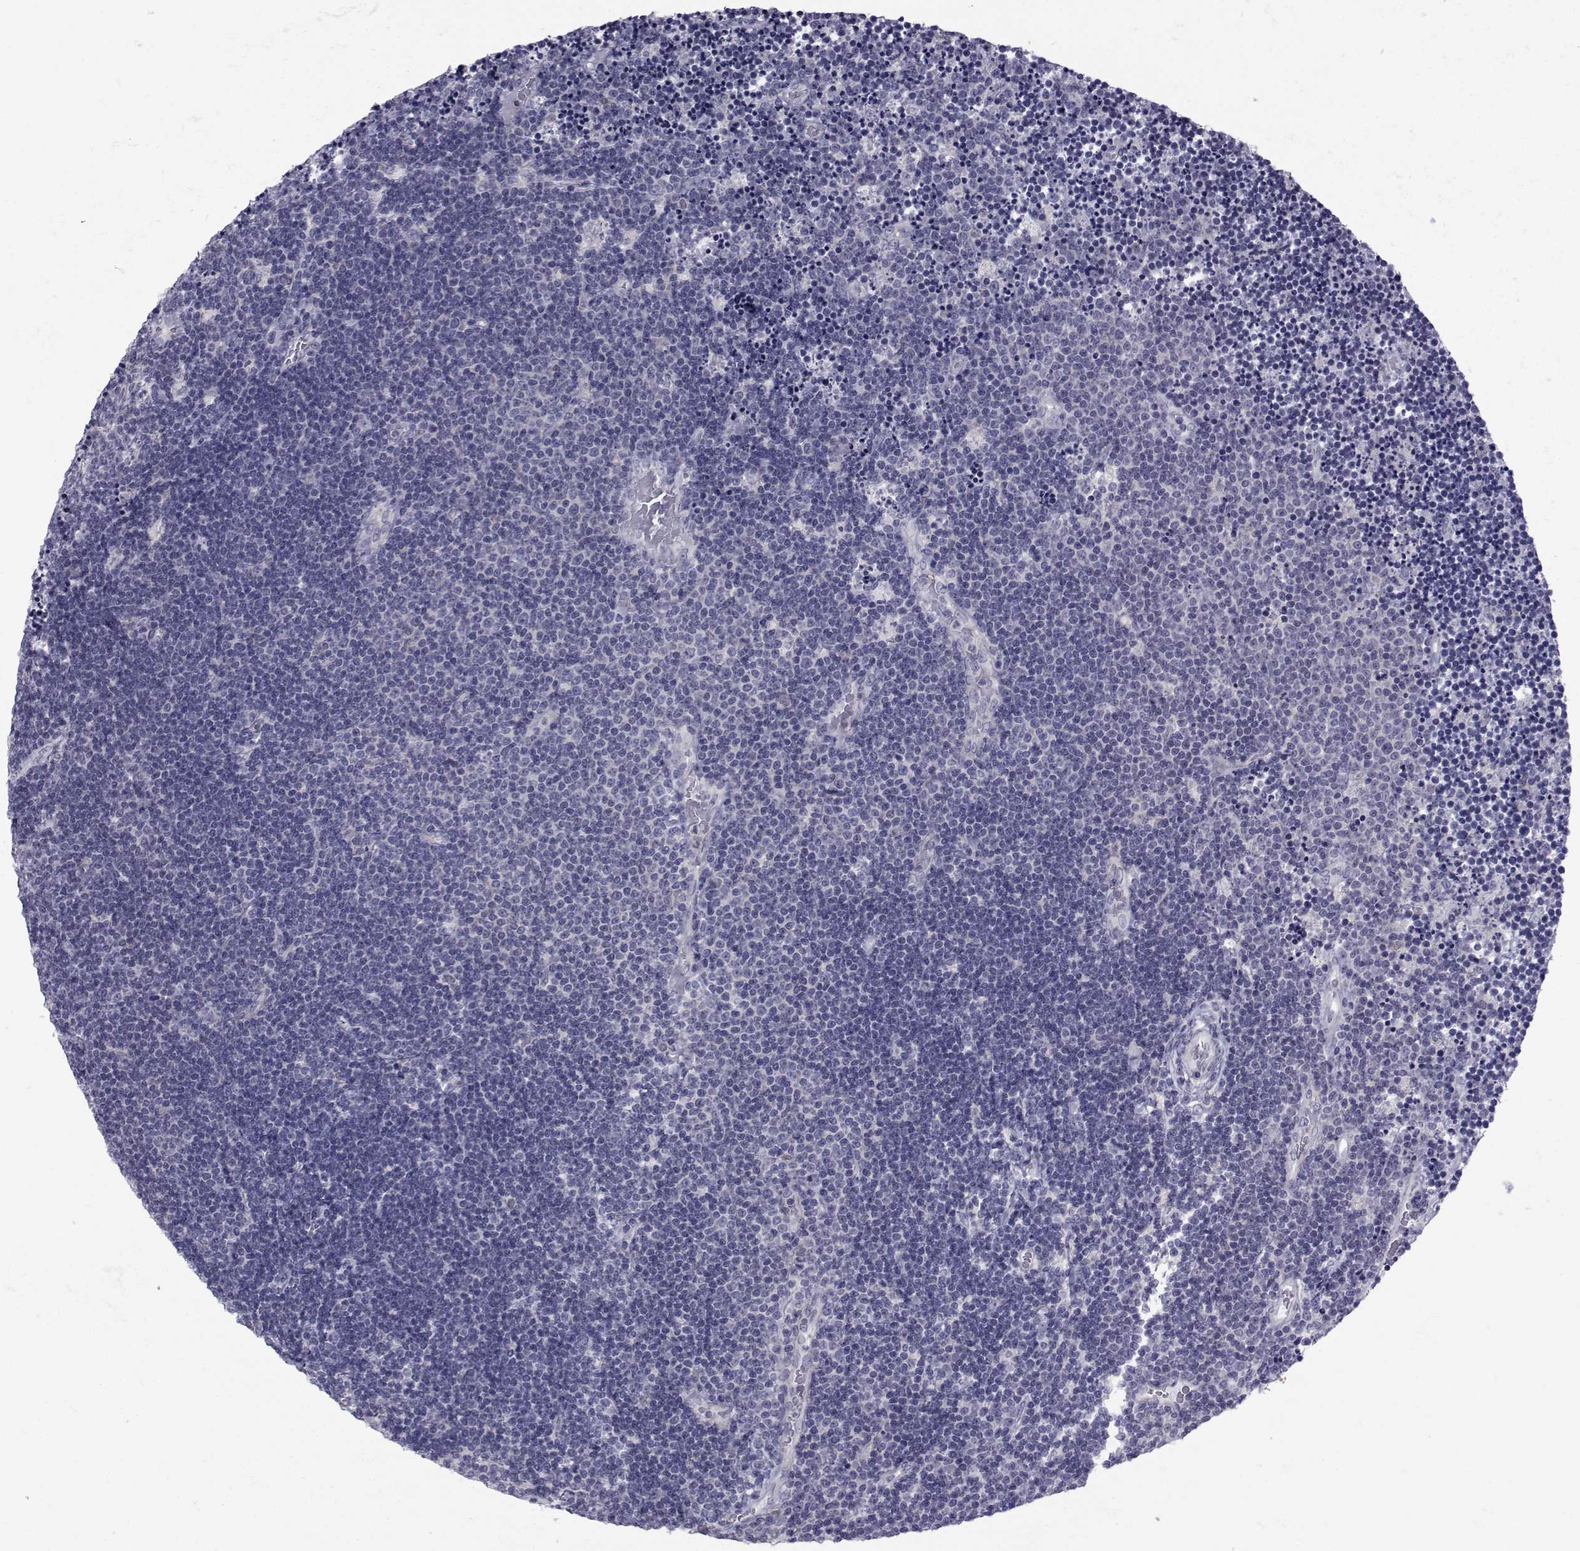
{"staining": {"intensity": "negative", "quantity": "none", "location": "none"}, "tissue": "lymphoma", "cell_type": "Tumor cells", "image_type": "cancer", "snomed": [{"axis": "morphology", "description": "Malignant lymphoma, non-Hodgkin's type, Low grade"}, {"axis": "topography", "description": "Brain"}], "caption": "Immunohistochemical staining of human low-grade malignant lymphoma, non-Hodgkin's type exhibits no significant expression in tumor cells.", "gene": "SLC30A10", "patient": {"sex": "female", "age": 66}}